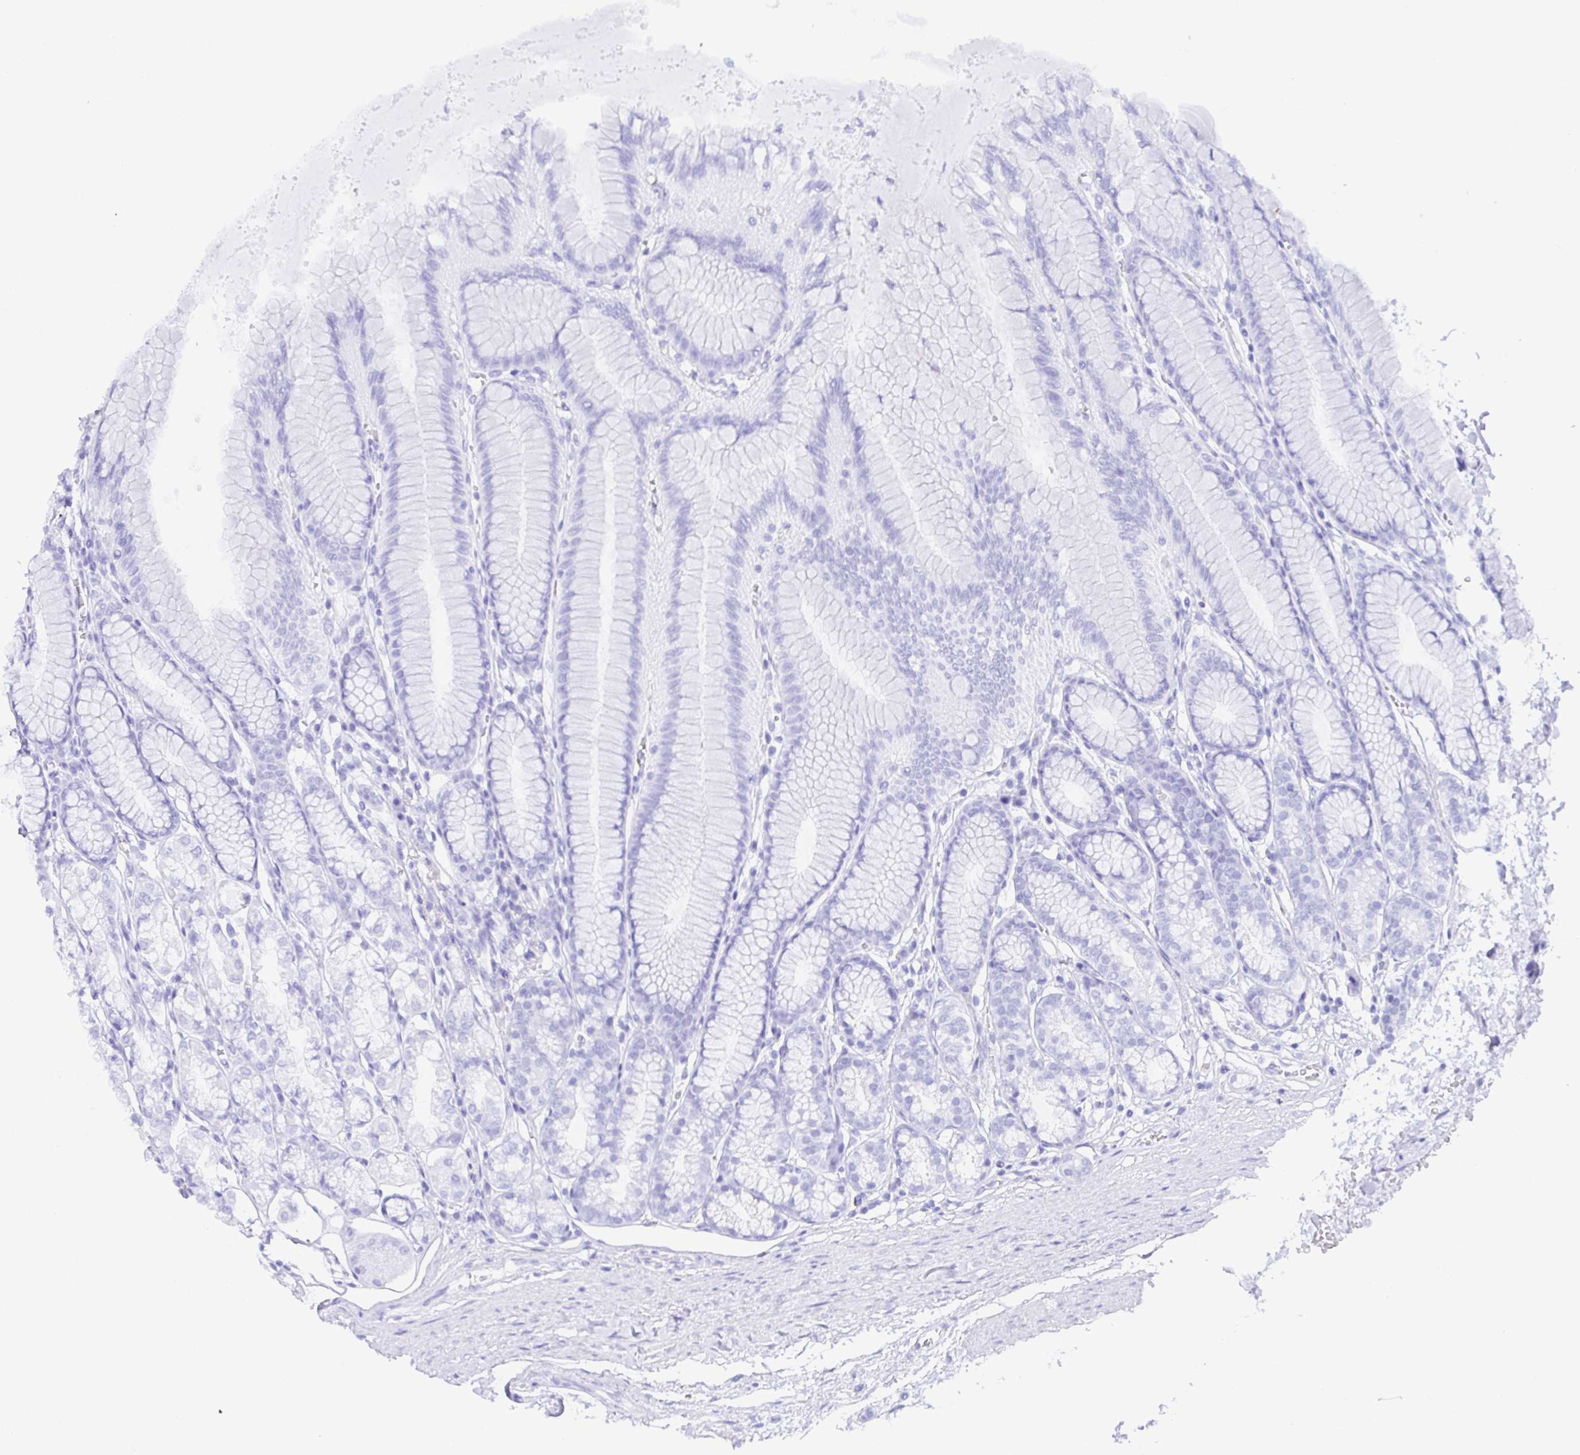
{"staining": {"intensity": "negative", "quantity": "none", "location": "none"}, "tissue": "stomach", "cell_type": "Glandular cells", "image_type": "normal", "snomed": [{"axis": "morphology", "description": "Normal tissue, NOS"}, {"axis": "topography", "description": "Stomach"}, {"axis": "topography", "description": "Stomach, lower"}], "caption": "Unremarkable stomach was stained to show a protein in brown. There is no significant staining in glandular cells.", "gene": "EZHIP", "patient": {"sex": "male", "age": 76}}